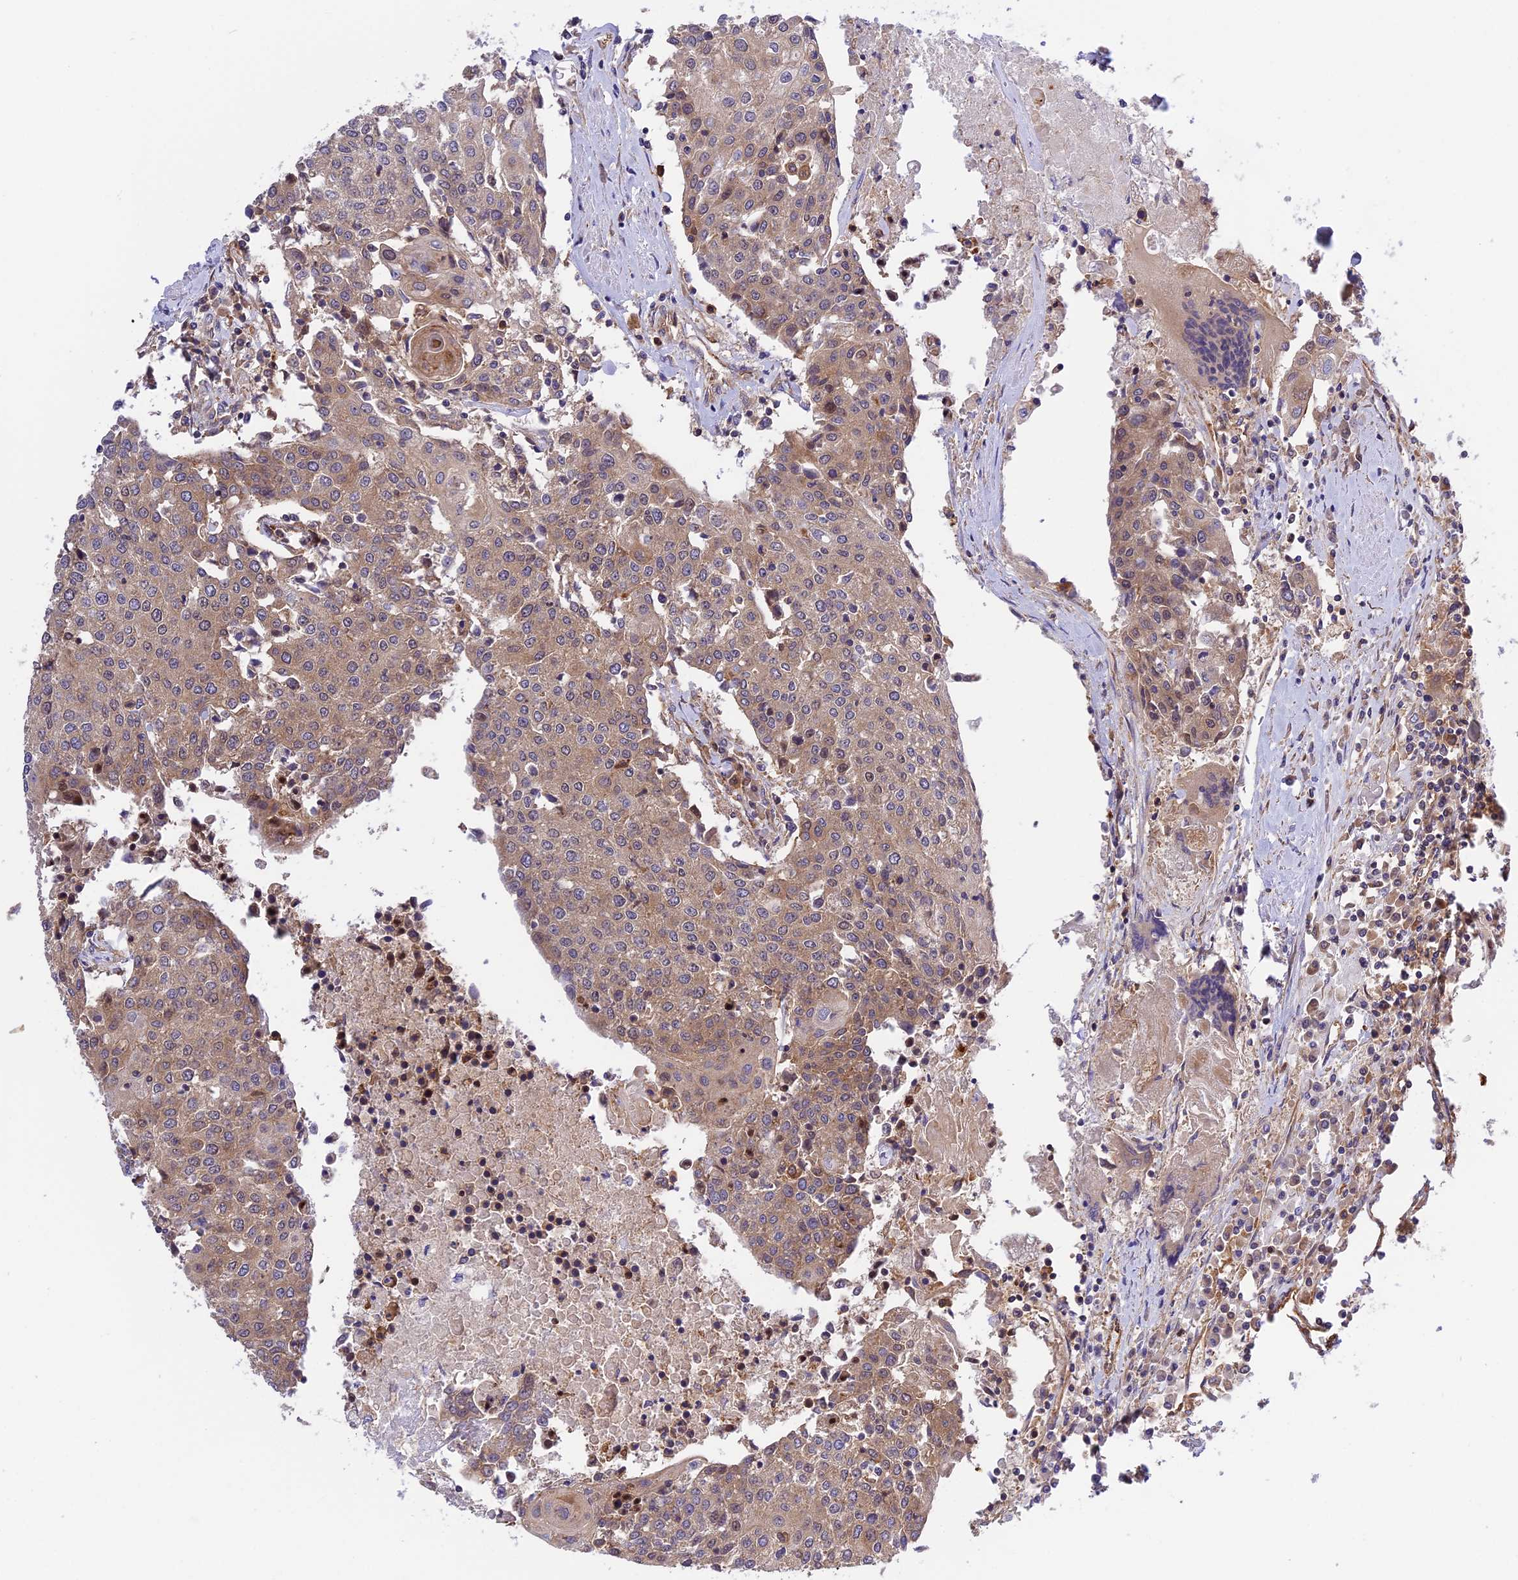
{"staining": {"intensity": "weak", "quantity": "25%-75%", "location": "cytoplasmic/membranous"}, "tissue": "urothelial cancer", "cell_type": "Tumor cells", "image_type": "cancer", "snomed": [{"axis": "morphology", "description": "Urothelial carcinoma, High grade"}, {"axis": "topography", "description": "Urinary bladder"}], "caption": "A low amount of weak cytoplasmic/membranous positivity is seen in about 25%-75% of tumor cells in urothelial cancer tissue.", "gene": "C5orf22", "patient": {"sex": "female", "age": 85}}